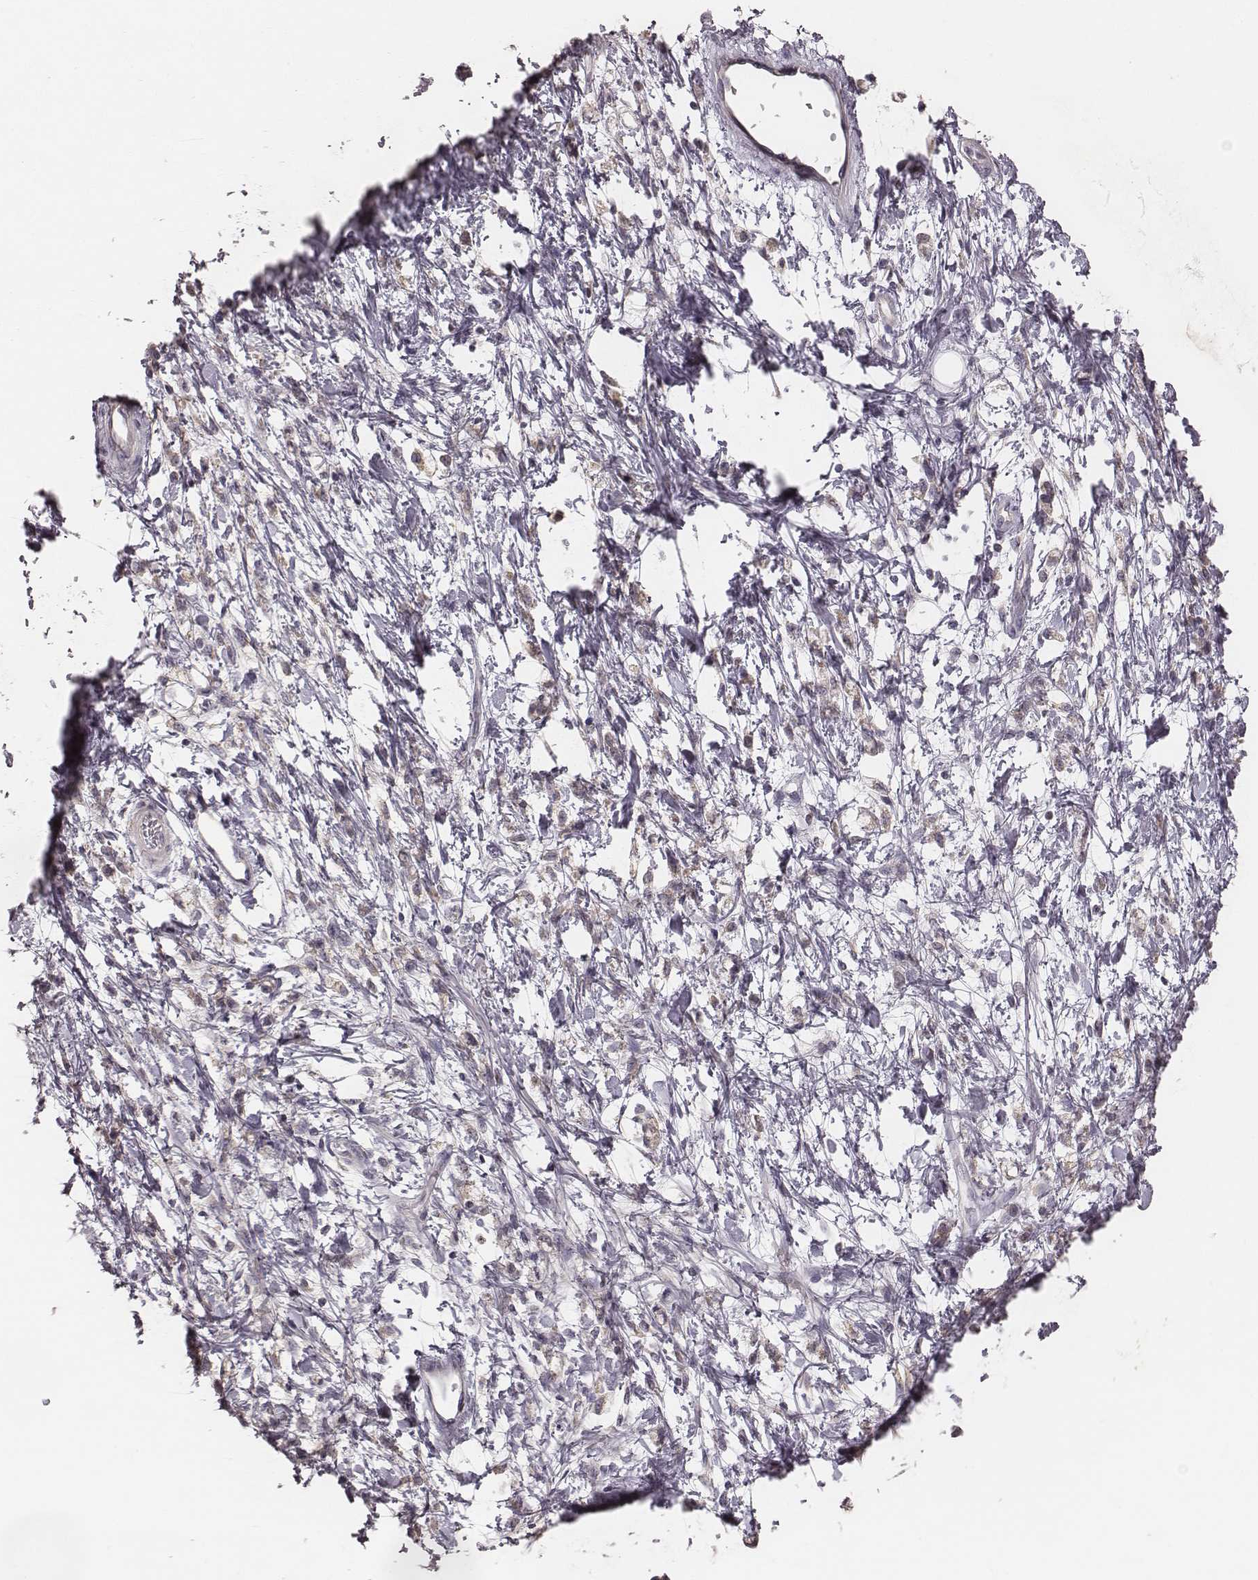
{"staining": {"intensity": "weak", "quantity": "25%-75%", "location": "cytoplasmic/membranous"}, "tissue": "stomach cancer", "cell_type": "Tumor cells", "image_type": "cancer", "snomed": [{"axis": "morphology", "description": "Adenocarcinoma, NOS"}, {"axis": "topography", "description": "Stomach"}], "caption": "Protein analysis of stomach cancer tissue shows weak cytoplasmic/membranous expression in about 25%-75% of tumor cells.", "gene": "P2RX5", "patient": {"sex": "female", "age": 60}}